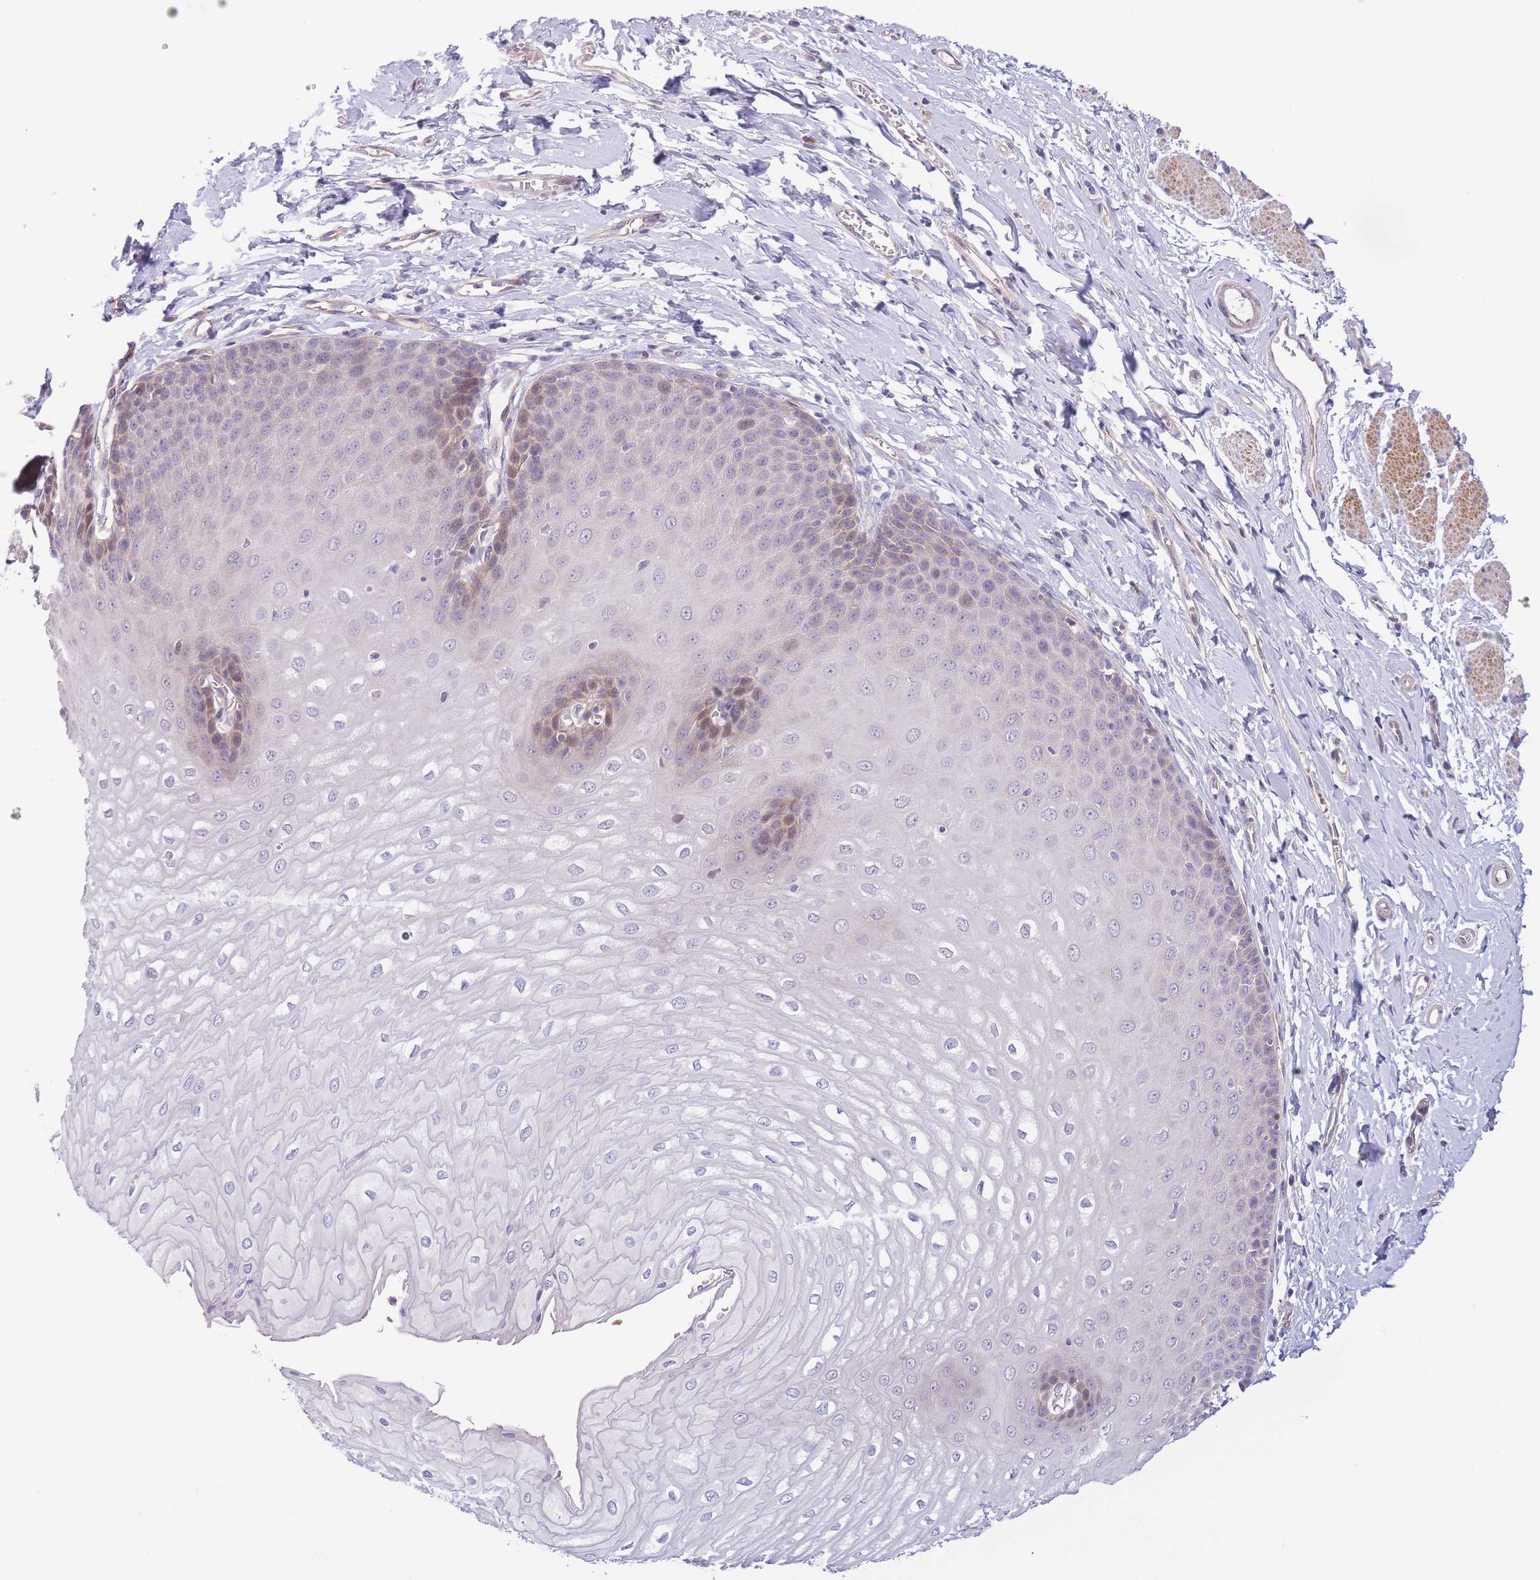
{"staining": {"intensity": "weak", "quantity": "<25%", "location": "cytoplasmic/membranous"}, "tissue": "esophagus", "cell_type": "Squamous epithelial cells", "image_type": "normal", "snomed": [{"axis": "morphology", "description": "Normal tissue, NOS"}, {"axis": "topography", "description": "Esophagus"}], "caption": "Squamous epithelial cells show no significant expression in normal esophagus.", "gene": "C9orf152", "patient": {"sex": "male", "age": 70}}